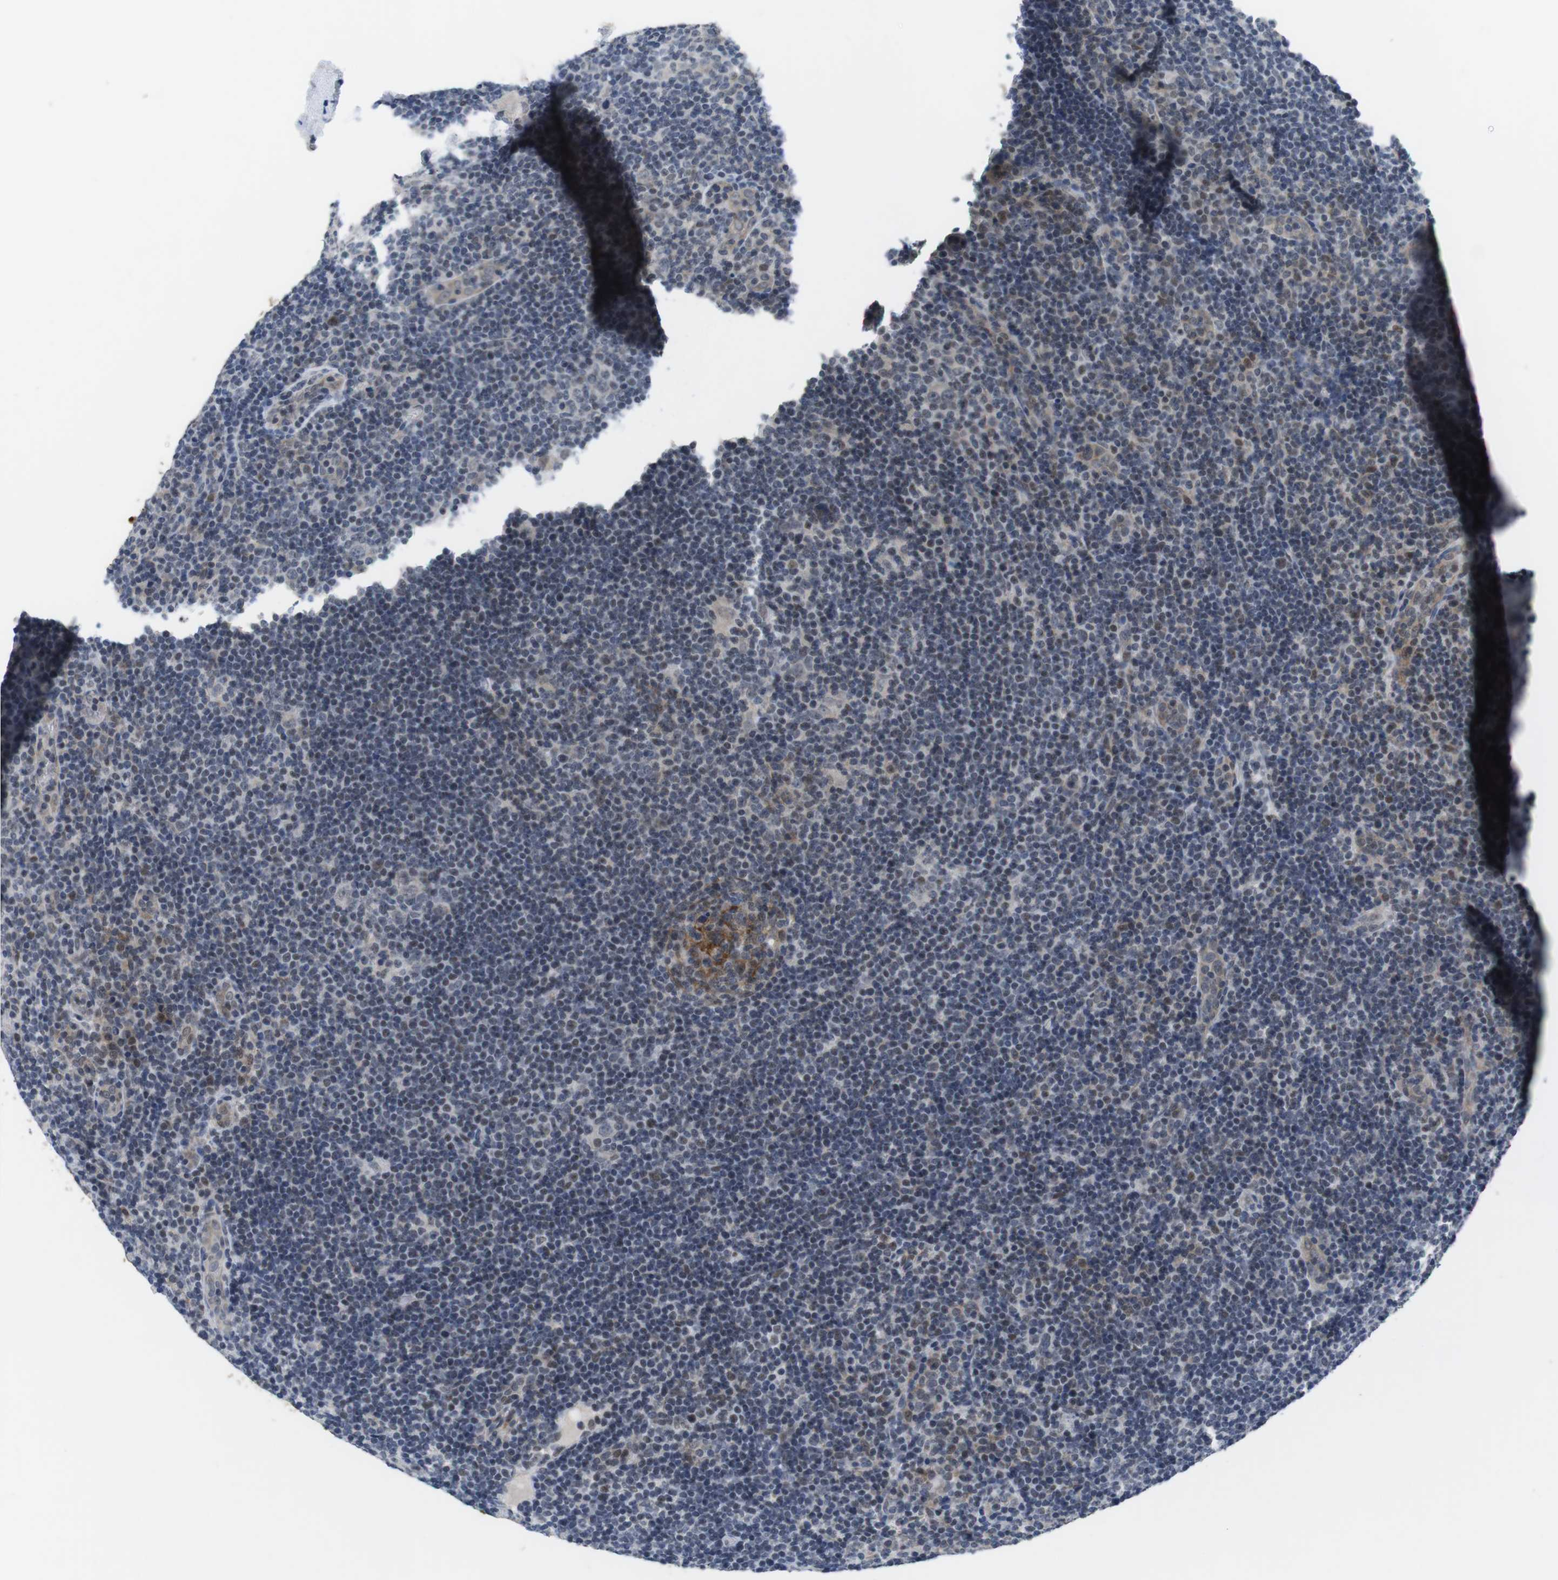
{"staining": {"intensity": "weak", "quantity": "<25%", "location": "nuclear"}, "tissue": "lymphoma", "cell_type": "Tumor cells", "image_type": "cancer", "snomed": [{"axis": "morphology", "description": "Hodgkin's disease, NOS"}, {"axis": "topography", "description": "Lymph node"}], "caption": "This micrograph is of lymphoma stained with immunohistochemistry to label a protein in brown with the nuclei are counter-stained blue. There is no positivity in tumor cells.", "gene": "NECTIN1", "patient": {"sex": "female", "age": 57}}